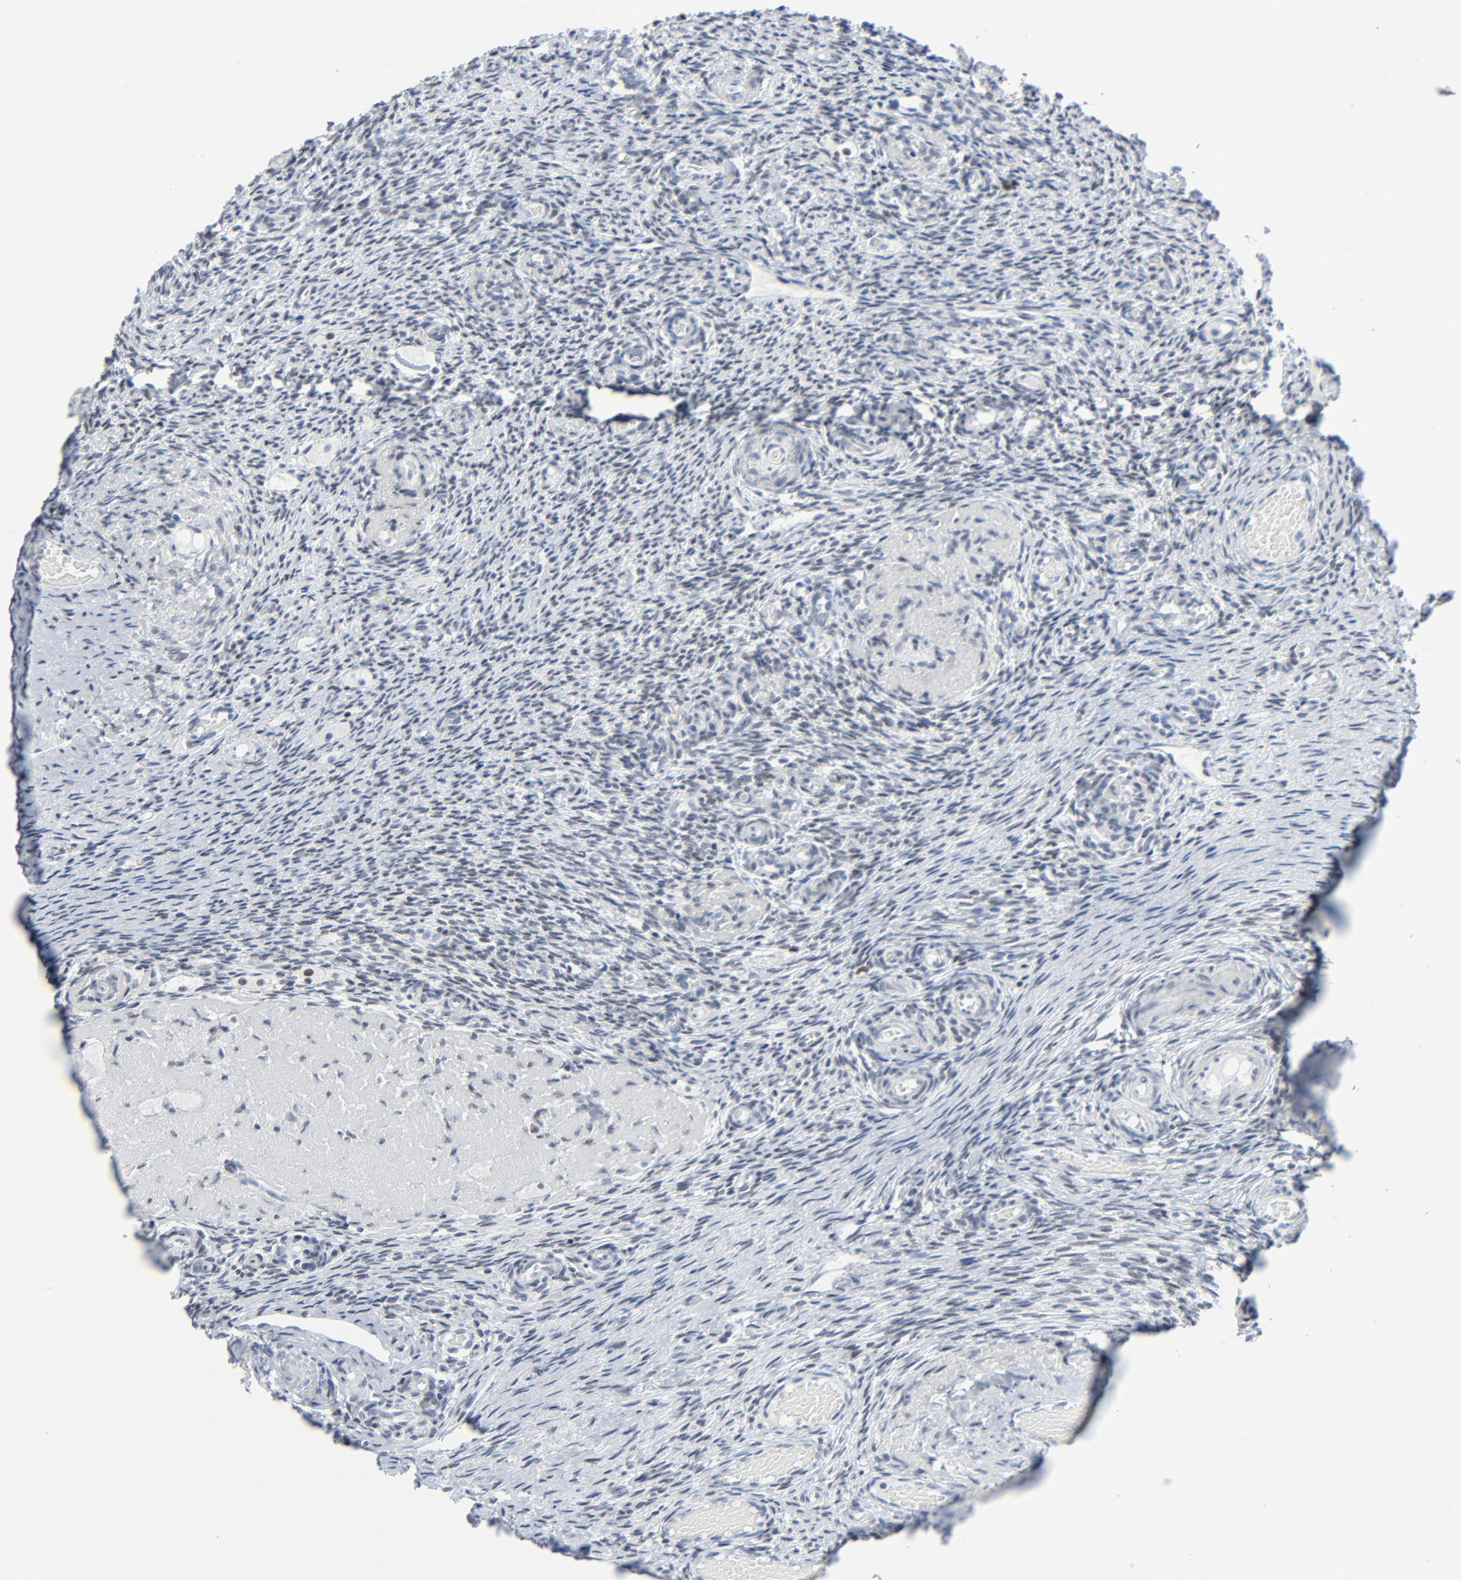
{"staining": {"intensity": "weak", "quantity": "25%-75%", "location": "nuclear"}, "tissue": "ovary", "cell_type": "Ovarian stroma cells", "image_type": "normal", "snomed": [{"axis": "morphology", "description": "Normal tissue, NOS"}, {"axis": "topography", "description": "Ovary"}], "caption": "Weak nuclear expression for a protein is seen in approximately 25%-75% of ovarian stroma cells of normal ovary using immunohistochemistry (IHC).", "gene": "SIRT1", "patient": {"sex": "female", "age": 60}}